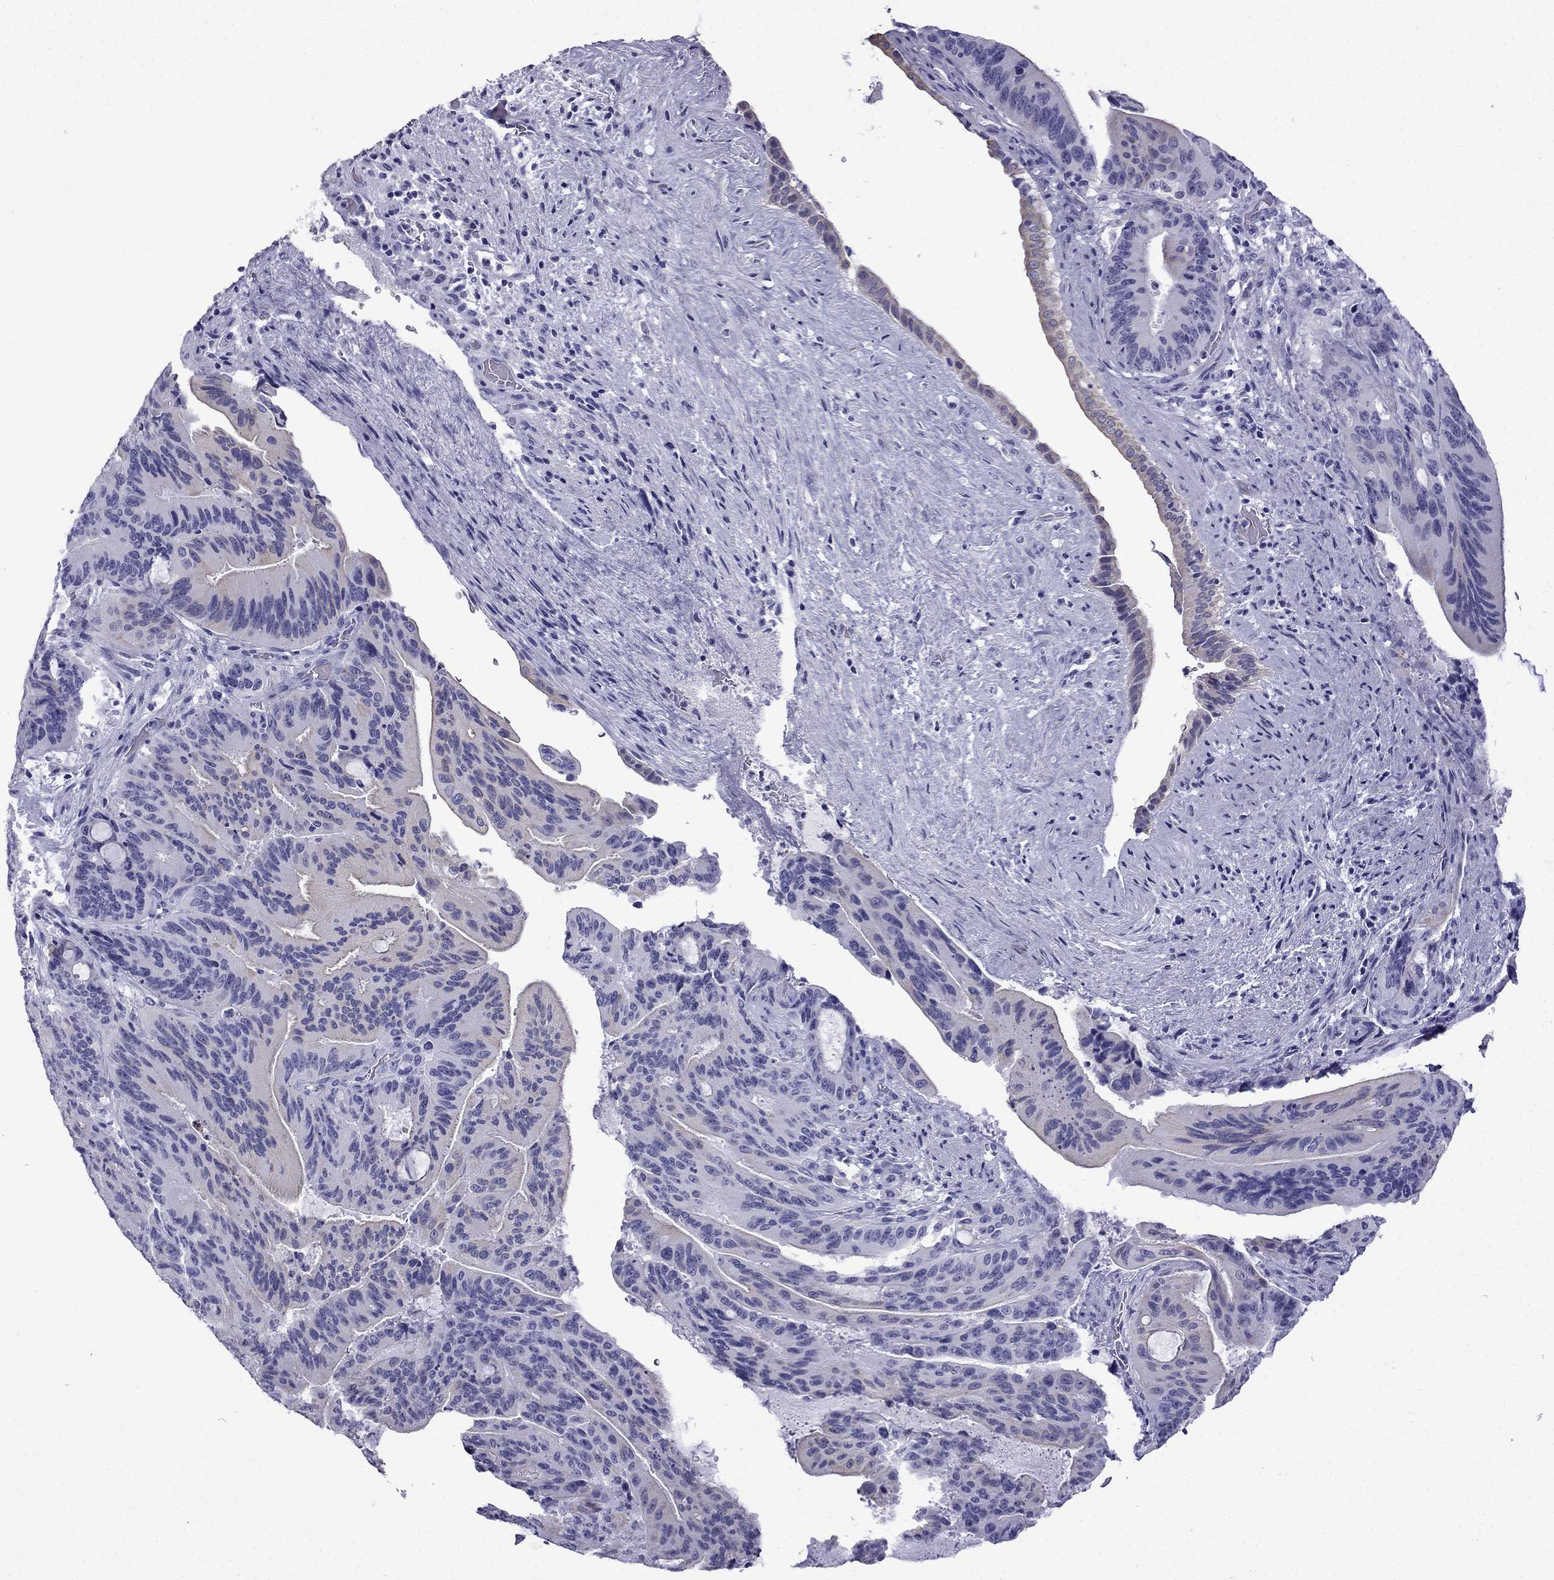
{"staining": {"intensity": "negative", "quantity": "none", "location": "none"}, "tissue": "liver cancer", "cell_type": "Tumor cells", "image_type": "cancer", "snomed": [{"axis": "morphology", "description": "Cholangiocarcinoma"}, {"axis": "topography", "description": "Liver"}], "caption": "Photomicrograph shows no significant protein positivity in tumor cells of cholangiocarcinoma (liver). (DAB IHC visualized using brightfield microscopy, high magnification).", "gene": "GJA8", "patient": {"sex": "female", "age": 73}}